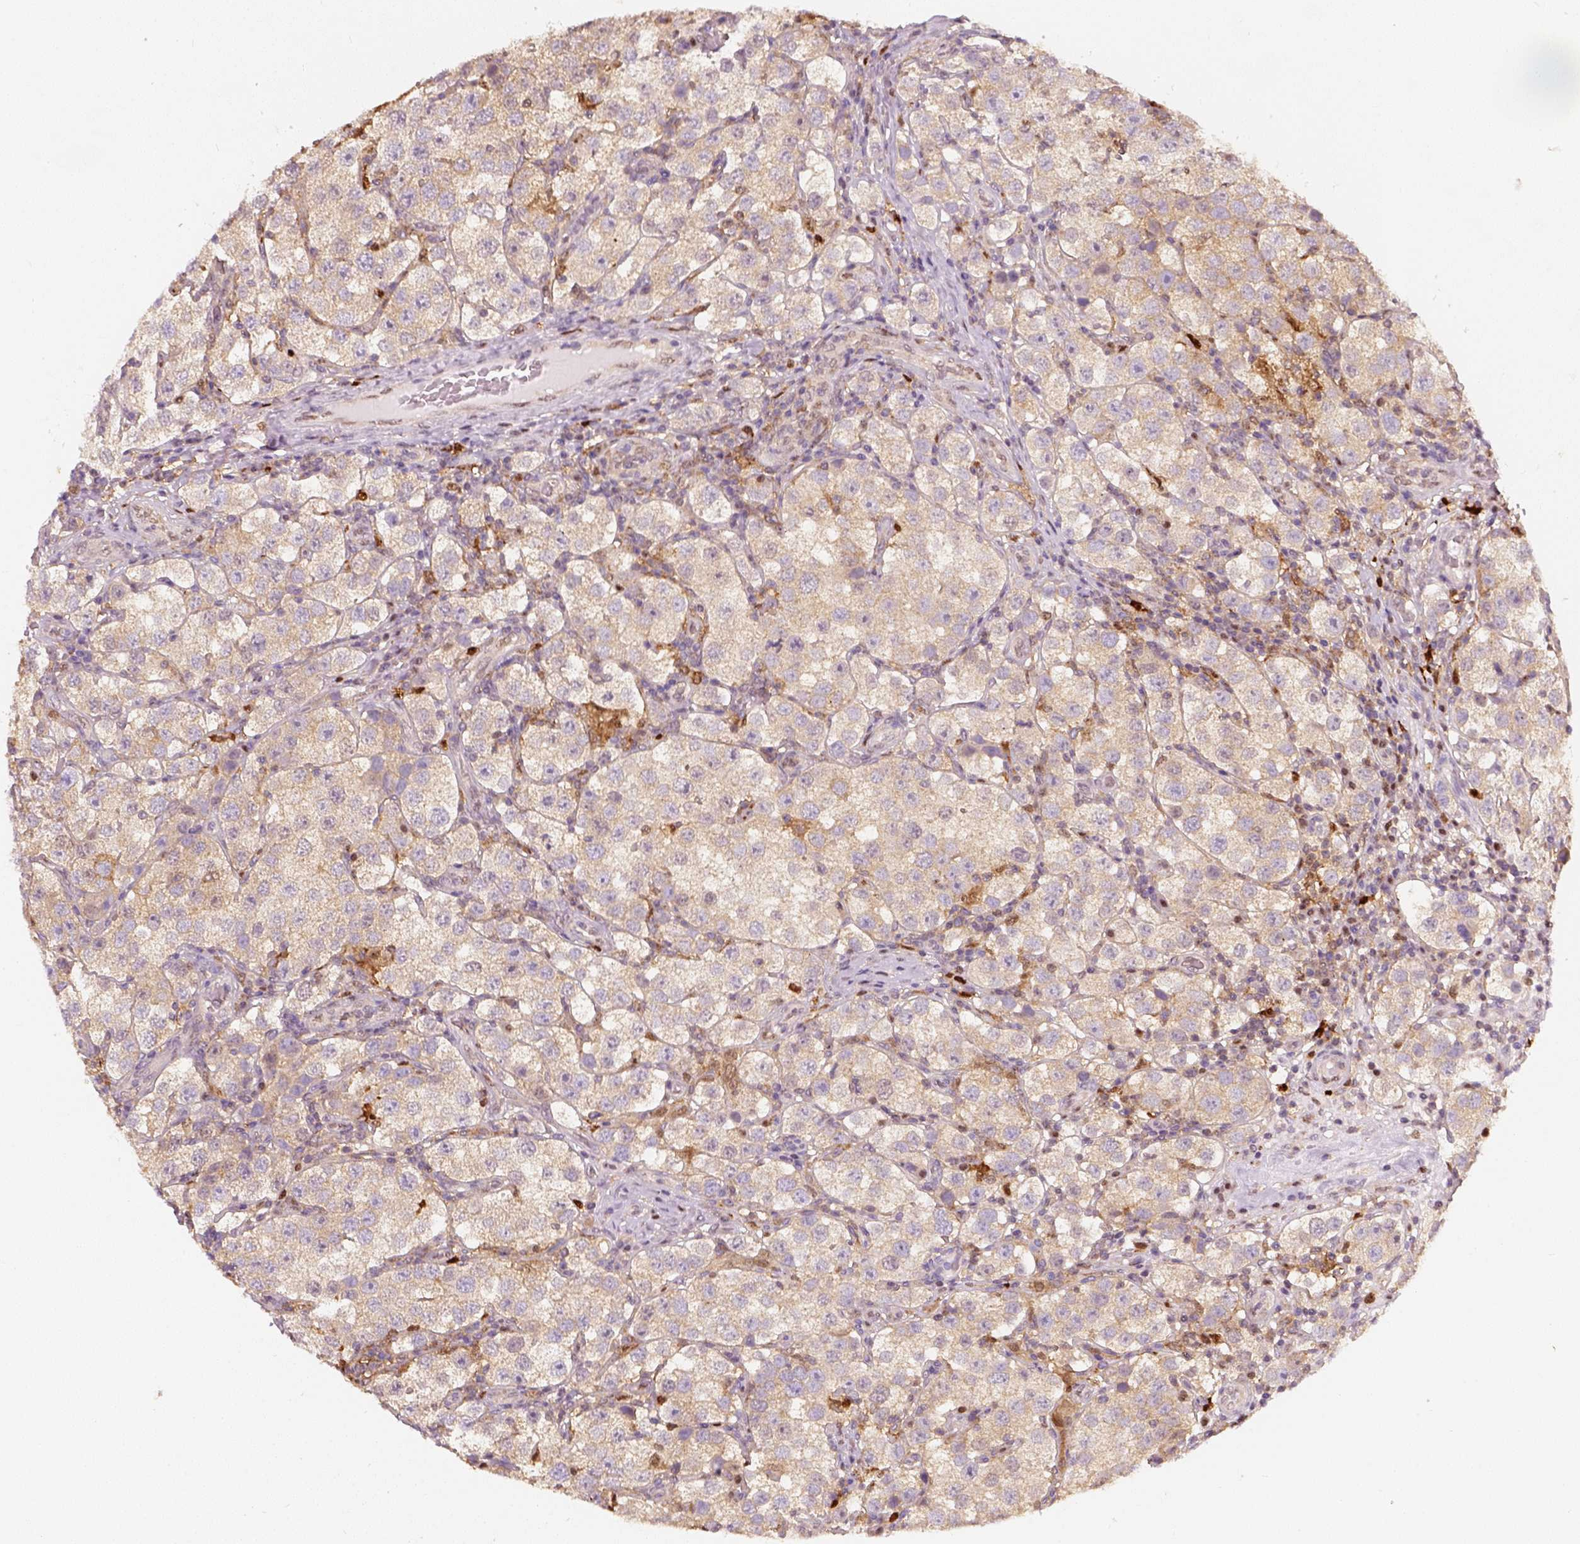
{"staining": {"intensity": "weak", "quantity": ">75%", "location": "cytoplasmic/membranous"}, "tissue": "testis cancer", "cell_type": "Tumor cells", "image_type": "cancer", "snomed": [{"axis": "morphology", "description": "Seminoma, NOS"}, {"axis": "topography", "description": "Testis"}], "caption": "Immunohistochemical staining of human testis cancer reveals low levels of weak cytoplasmic/membranous protein positivity in about >75% of tumor cells.", "gene": "SQSTM1", "patient": {"sex": "male", "age": 37}}